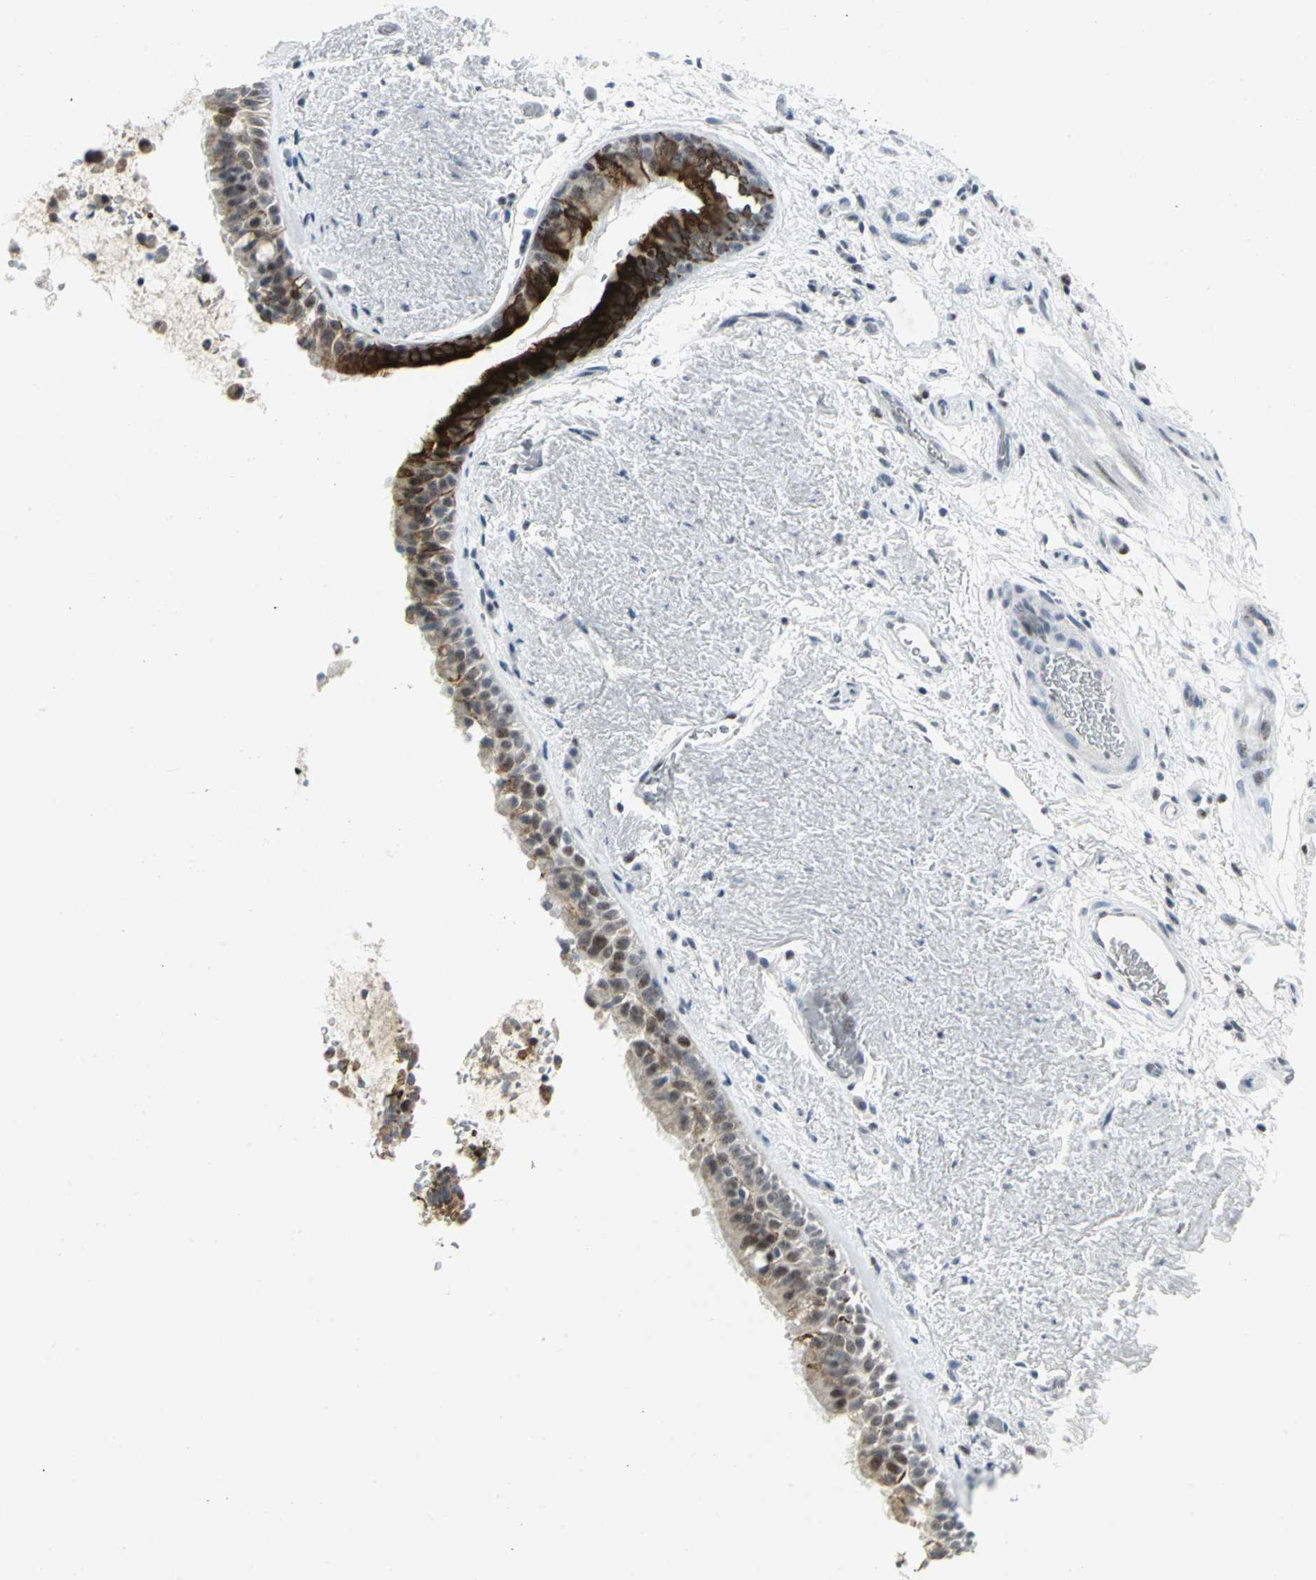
{"staining": {"intensity": "strong", "quantity": "25%-75%", "location": "cytoplasmic/membranous,nuclear"}, "tissue": "bronchus", "cell_type": "Respiratory epithelial cells", "image_type": "normal", "snomed": [{"axis": "morphology", "description": "Normal tissue, NOS"}, {"axis": "topography", "description": "Bronchus"}], "caption": "Protein expression analysis of benign bronchus displays strong cytoplasmic/membranous,nuclear expression in approximately 25%-75% of respiratory epithelial cells.", "gene": "RPA1", "patient": {"sex": "female", "age": 54}}